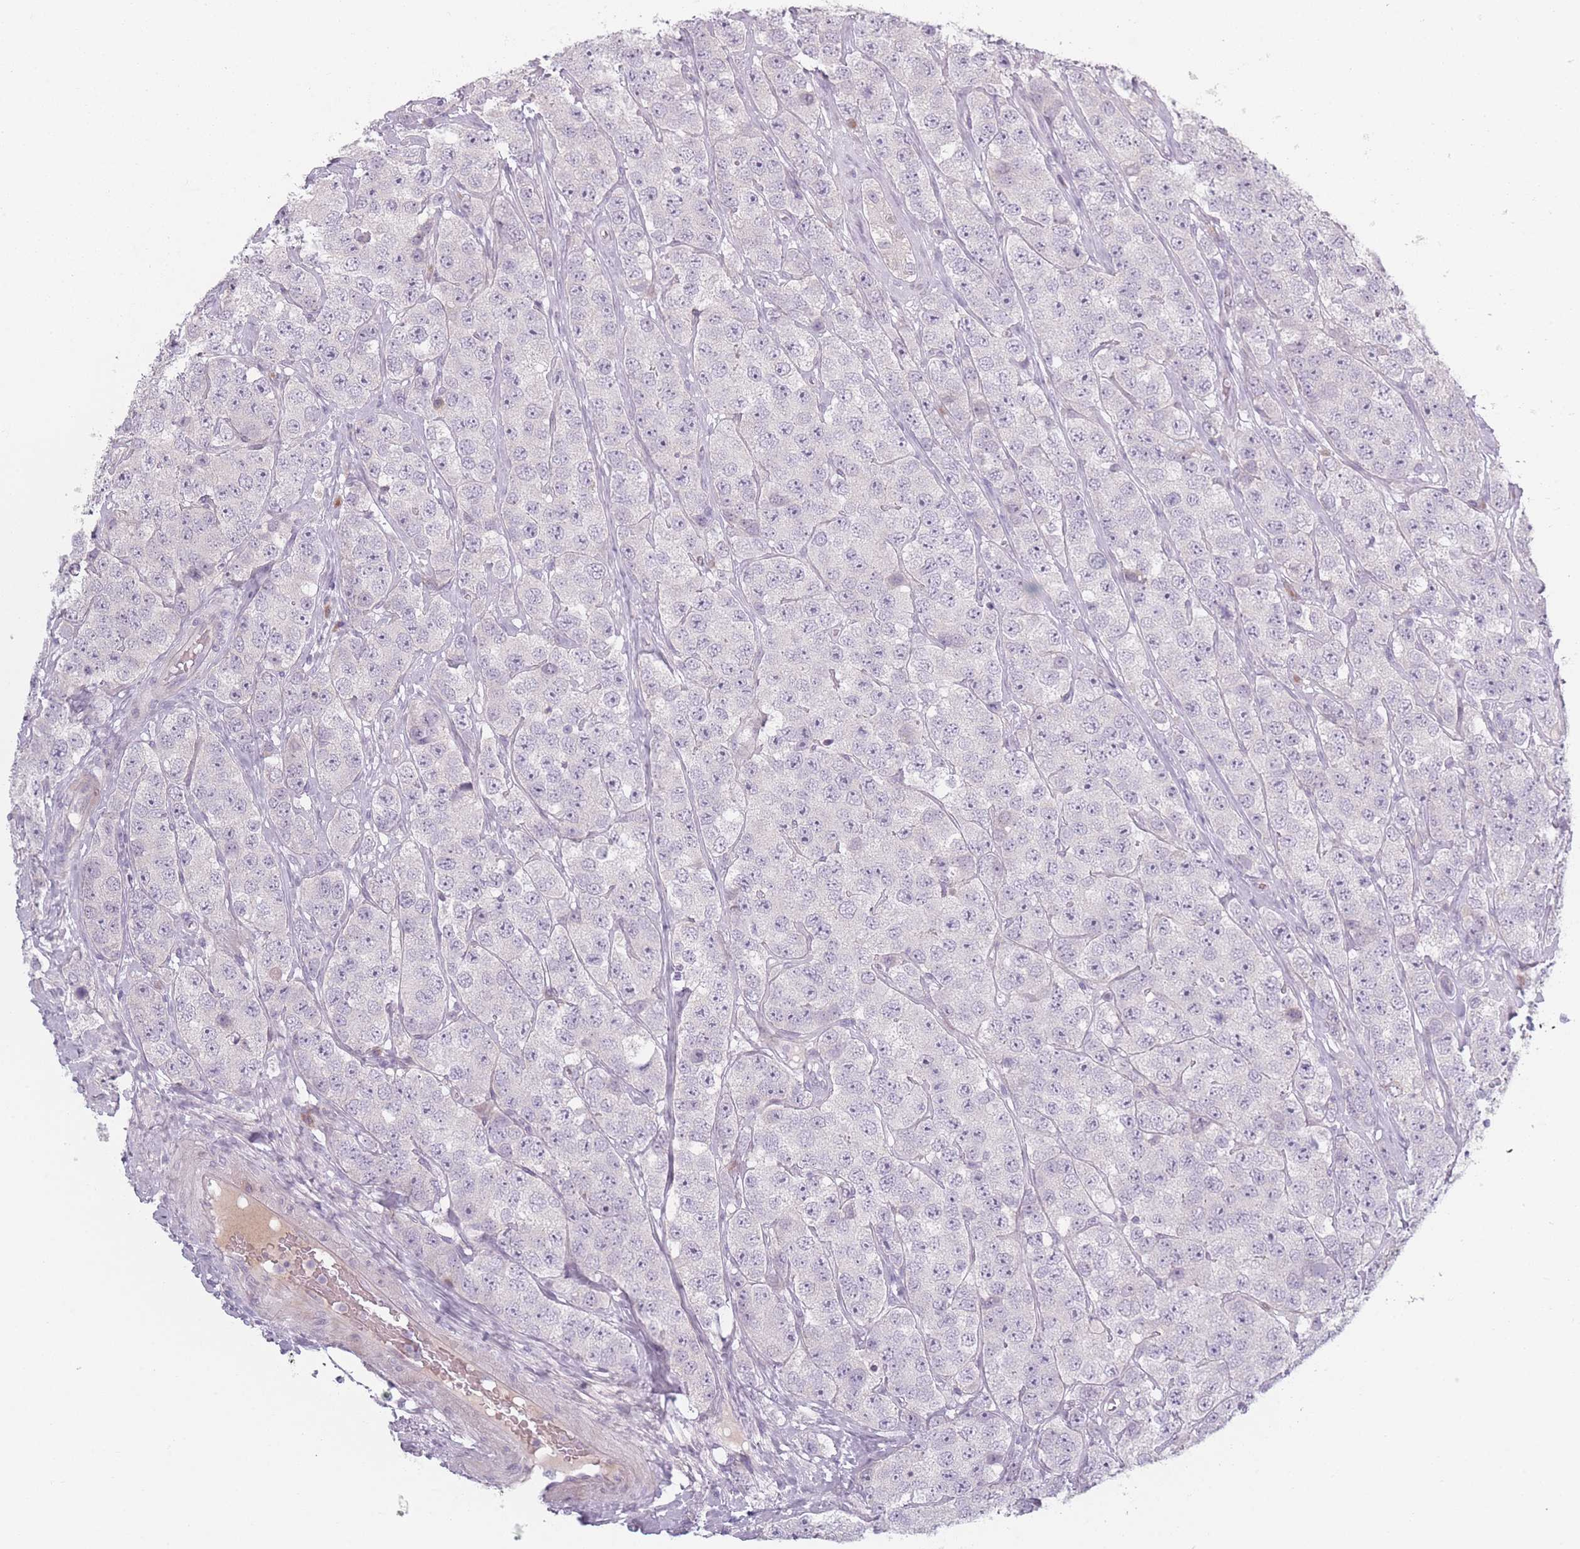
{"staining": {"intensity": "negative", "quantity": "none", "location": "none"}, "tissue": "testis cancer", "cell_type": "Tumor cells", "image_type": "cancer", "snomed": [{"axis": "morphology", "description": "Seminoma, NOS"}, {"axis": "topography", "description": "Testis"}], "caption": "Testis cancer was stained to show a protein in brown. There is no significant staining in tumor cells.", "gene": "RASL10B", "patient": {"sex": "male", "age": 28}}